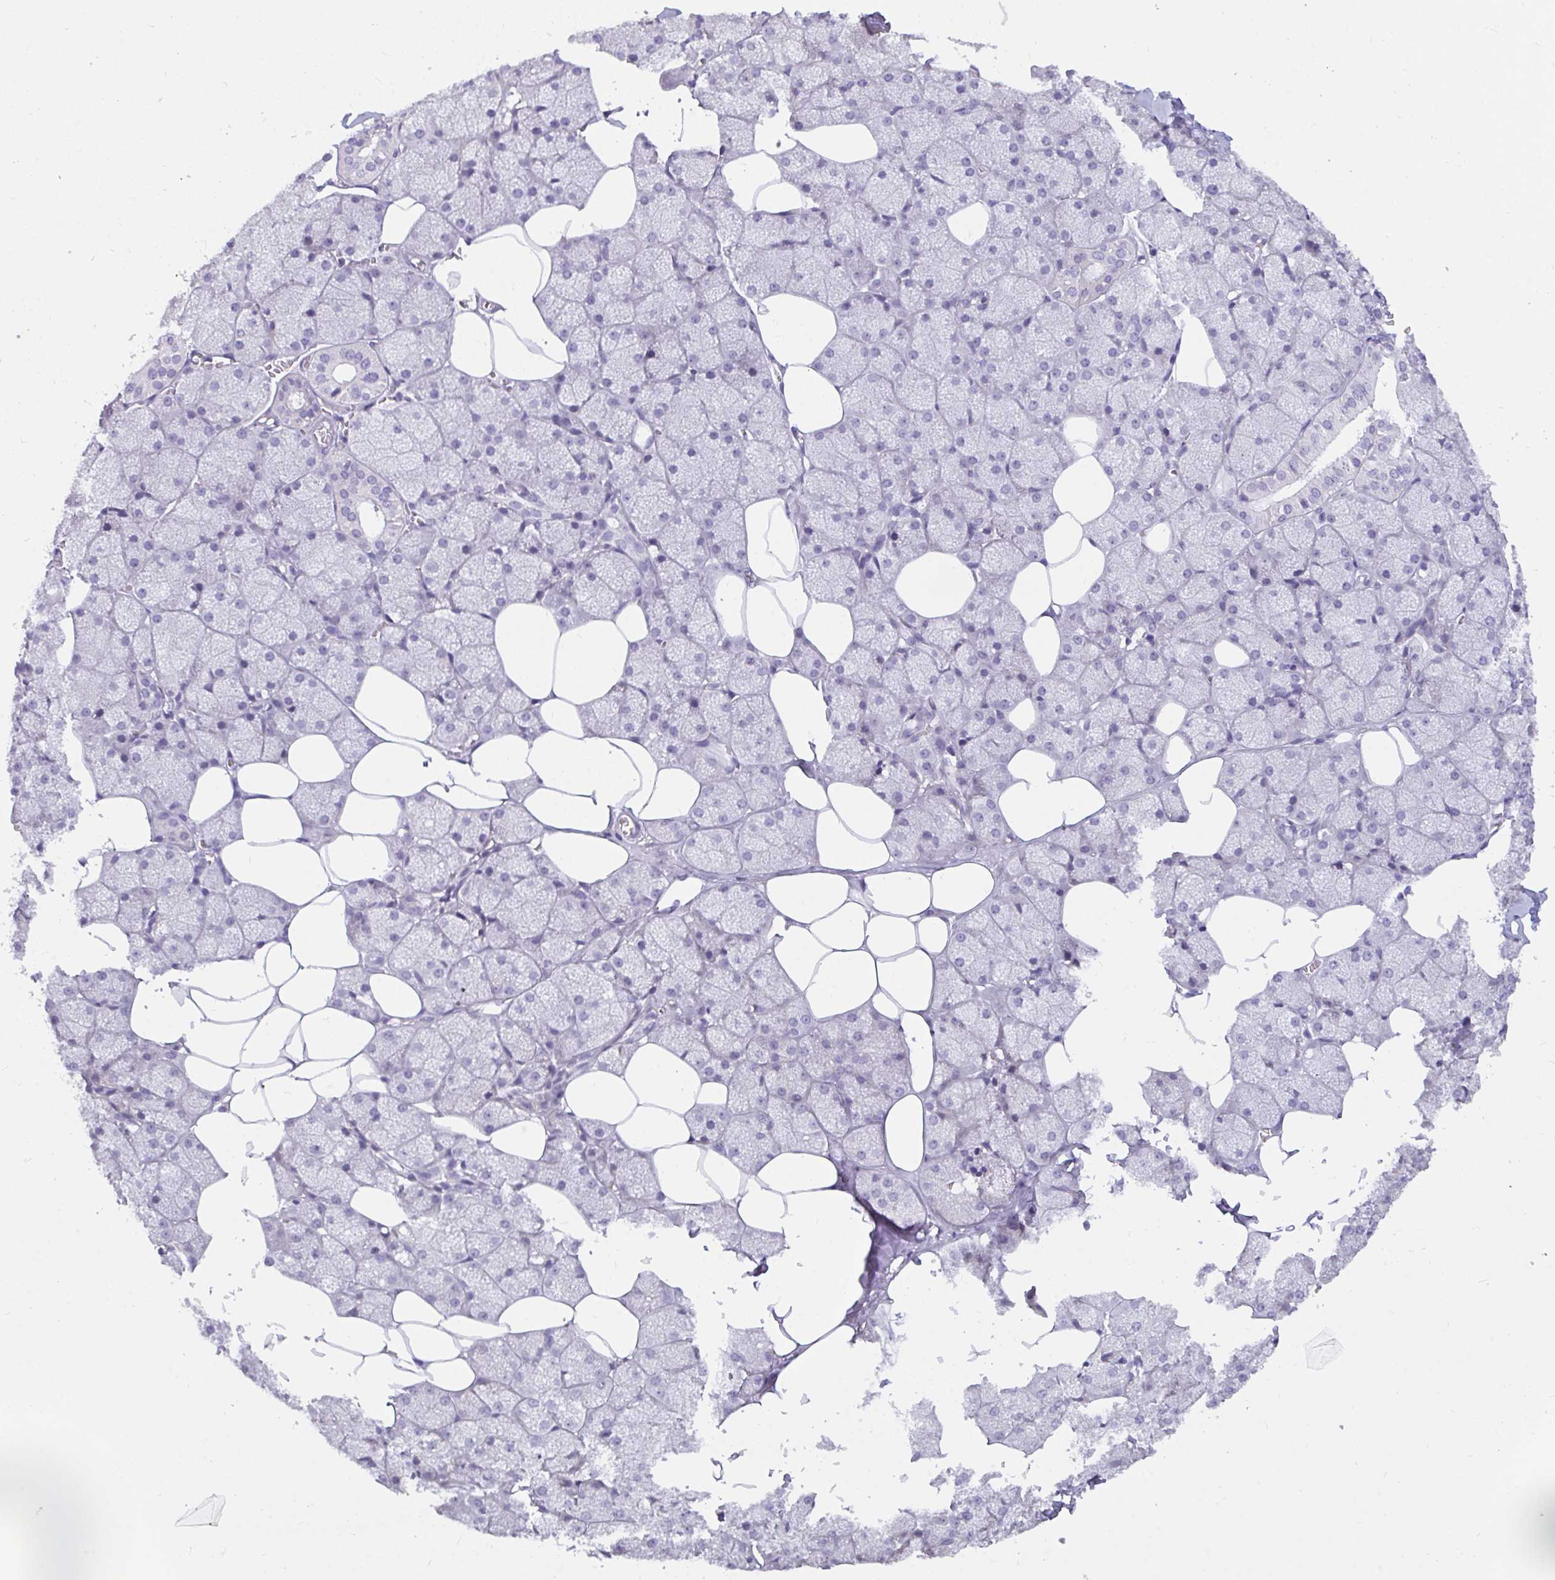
{"staining": {"intensity": "negative", "quantity": "none", "location": "none"}, "tissue": "salivary gland", "cell_type": "Glandular cells", "image_type": "normal", "snomed": [{"axis": "morphology", "description": "Normal tissue, NOS"}, {"axis": "topography", "description": "Salivary gland"}, {"axis": "topography", "description": "Peripheral nerve tissue"}], "caption": "Immunohistochemical staining of normal human salivary gland demonstrates no significant expression in glandular cells.", "gene": "SUZ12", "patient": {"sex": "male", "age": 38}}